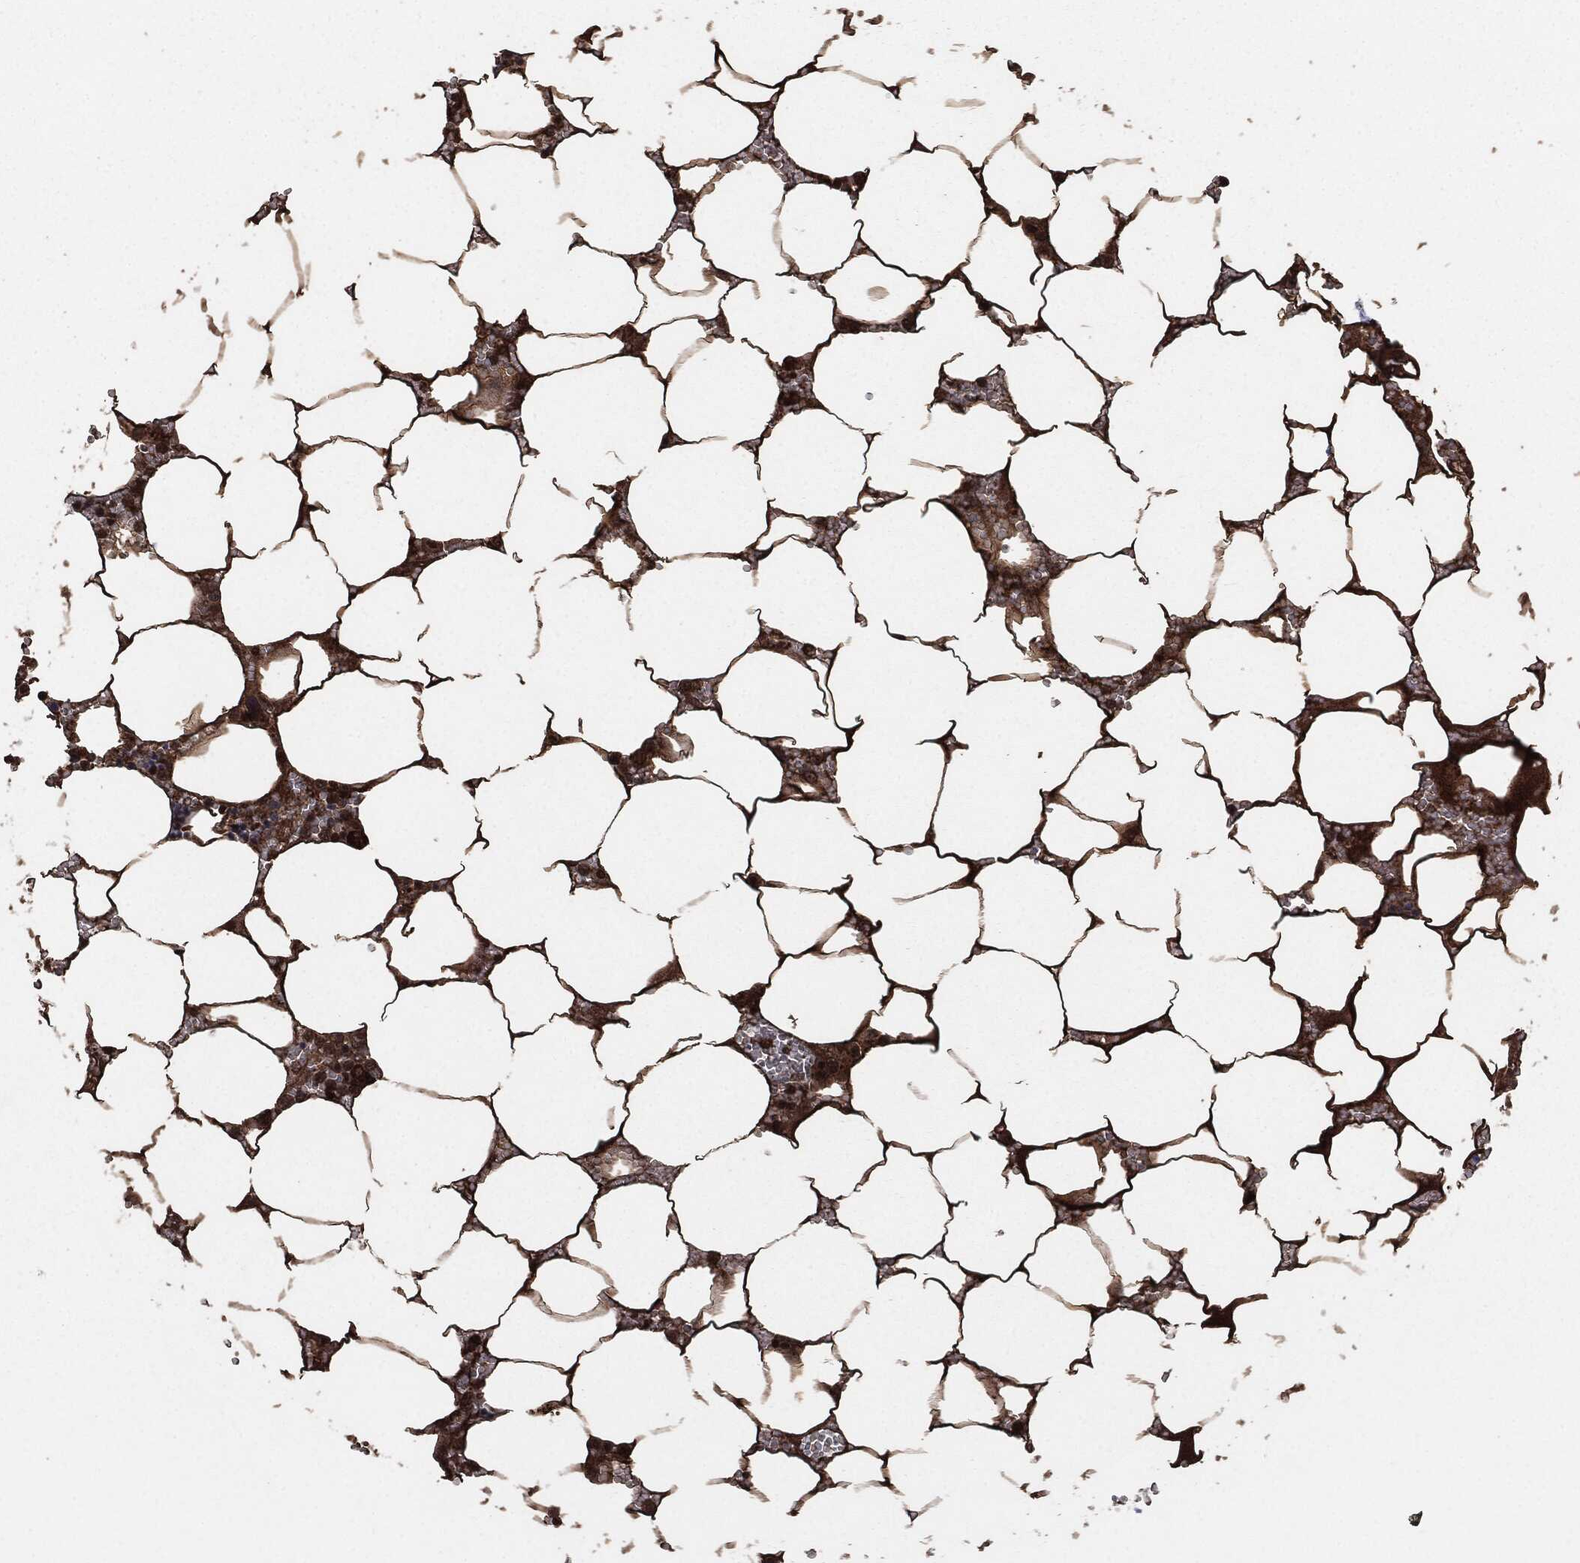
{"staining": {"intensity": "strong", "quantity": "25%-75%", "location": "cytoplasmic/membranous"}, "tissue": "bone marrow", "cell_type": "Hematopoietic cells", "image_type": "normal", "snomed": [{"axis": "morphology", "description": "Normal tissue, NOS"}, {"axis": "topography", "description": "Bone marrow"}], "caption": "DAB immunohistochemical staining of benign human bone marrow displays strong cytoplasmic/membranous protein expression in about 25%-75% of hematopoietic cells. (Brightfield microscopy of DAB IHC at high magnification).", "gene": "EGFR", "patient": {"sex": "female", "age": 64}}